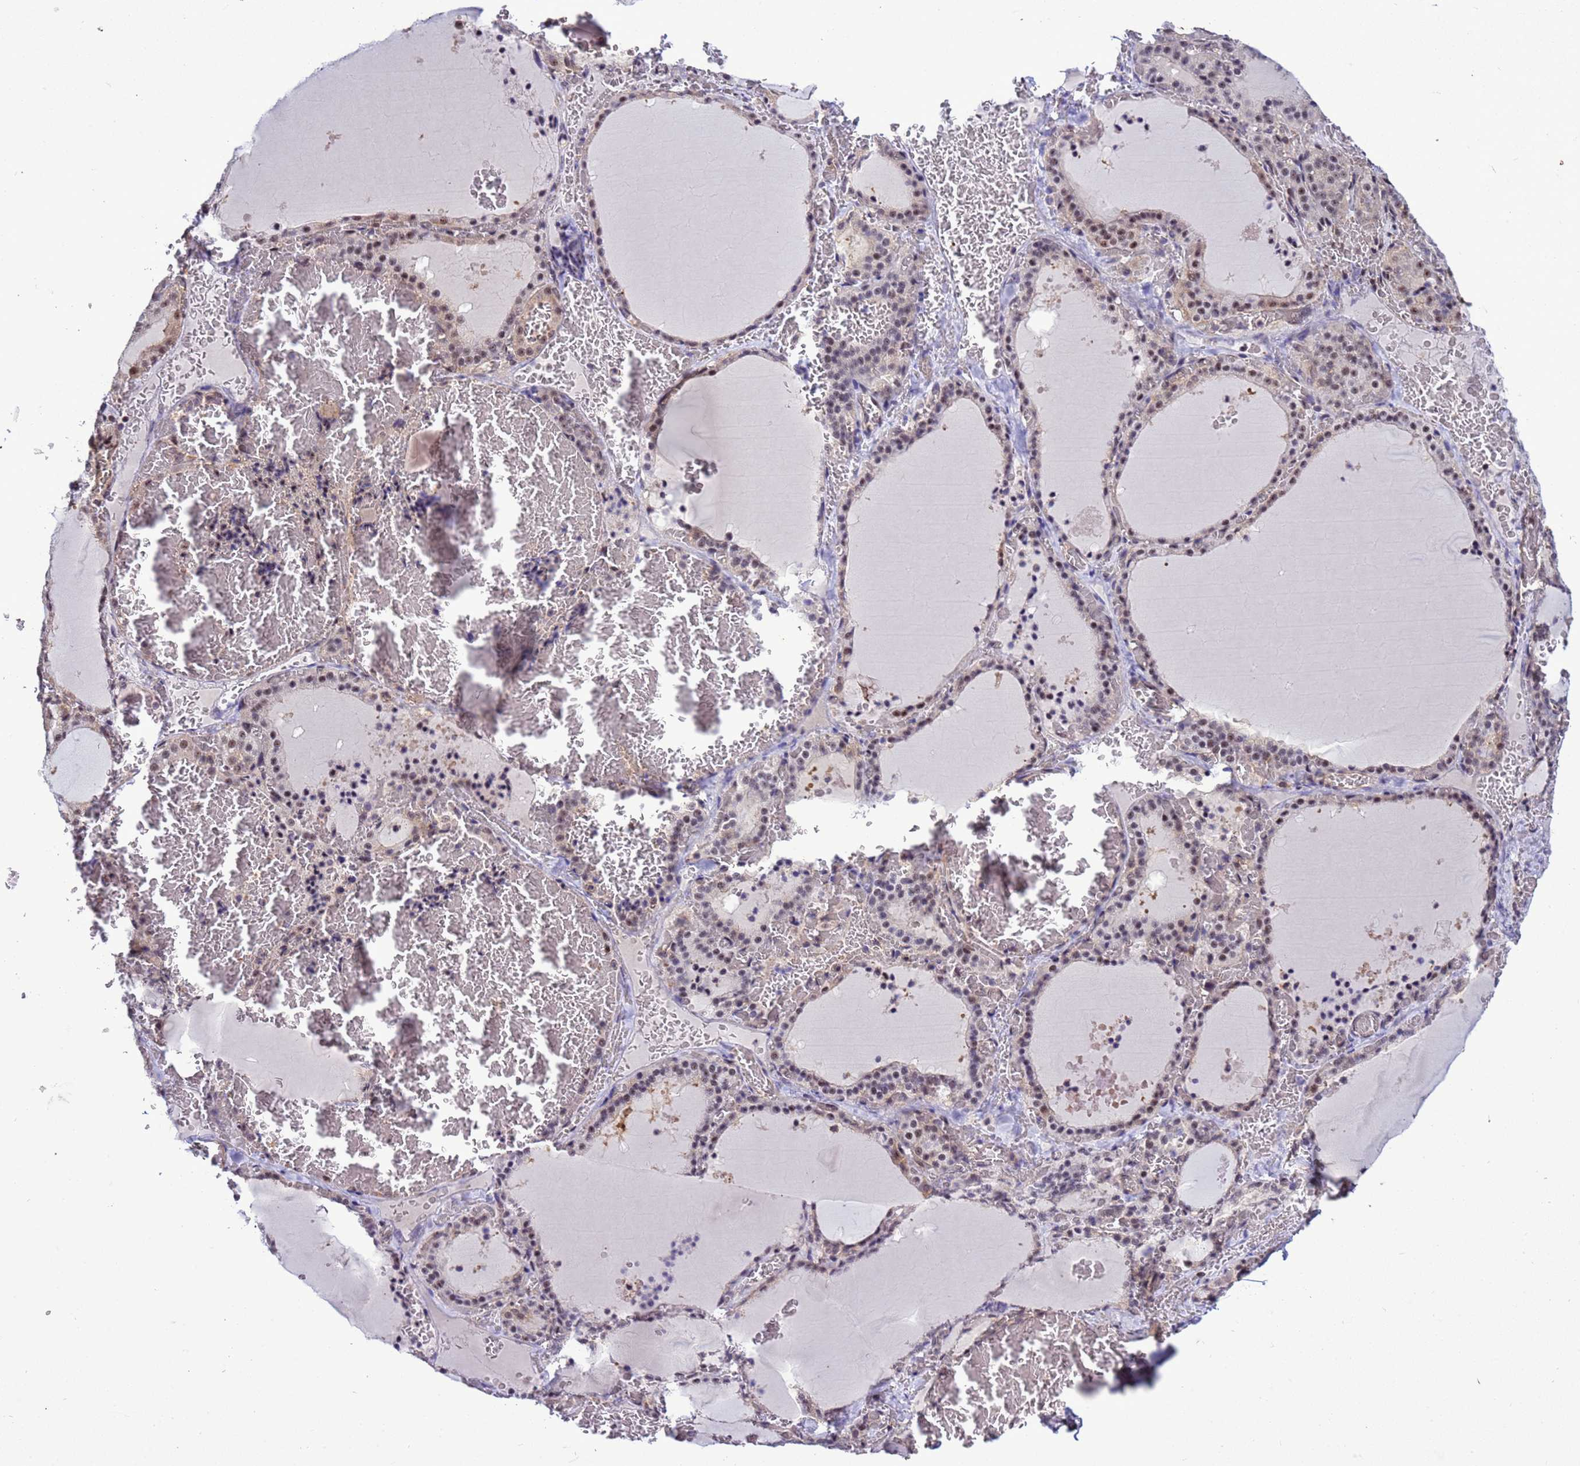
{"staining": {"intensity": "moderate", "quantity": ">75%", "location": "cytoplasmic/membranous,nuclear"}, "tissue": "thyroid gland", "cell_type": "Glandular cells", "image_type": "normal", "snomed": [{"axis": "morphology", "description": "Normal tissue, NOS"}, {"axis": "topography", "description": "Thyroid gland"}], "caption": "Immunohistochemistry (IHC) (DAB) staining of unremarkable thyroid gland demonstrates moderate cytoplasmic/membranous,nuclear protein staining in approximately >75% of glandular cells. (Stains: DAB (3,3'-diaminobenzidine) in brown, nuclei in blue, Microscopy: brightfield microscopy at high magnification).", "gene": "GEN1", "patient": {"sex": "female", "age": 39}}